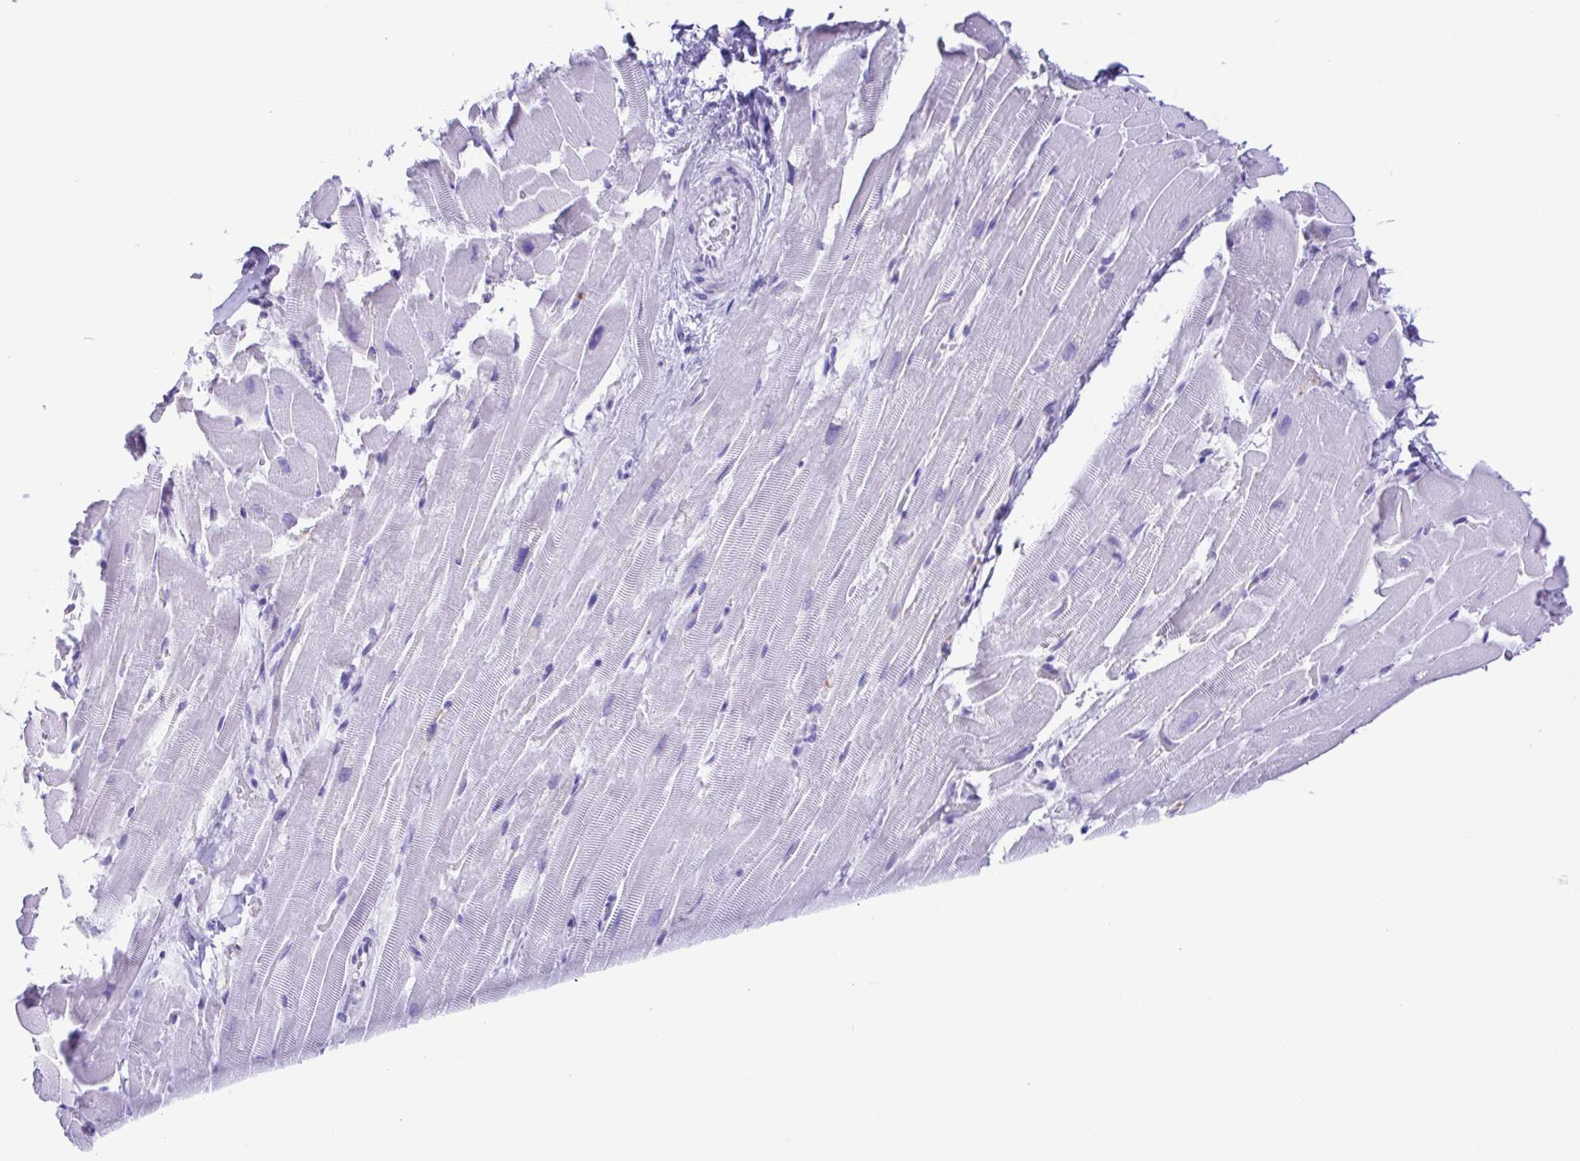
{"staining": {"intensity": "negative", "quantity": "none", "location": "none"}, "tissue": "heart muscle", "cell_type": "Cardiomyocytes", "image_type": "normal", "snomed": [{"axis": "morphology", "description": "Normal tissue, NOS"}, {"axis": "topography", "description": "Heart"}], "caption": "Human heart muscle stained for a protein using IHC shows no positivity in cardiomyocytes.", "gene": "GPR17", "patient": {"sex": "male", "age": 37}}